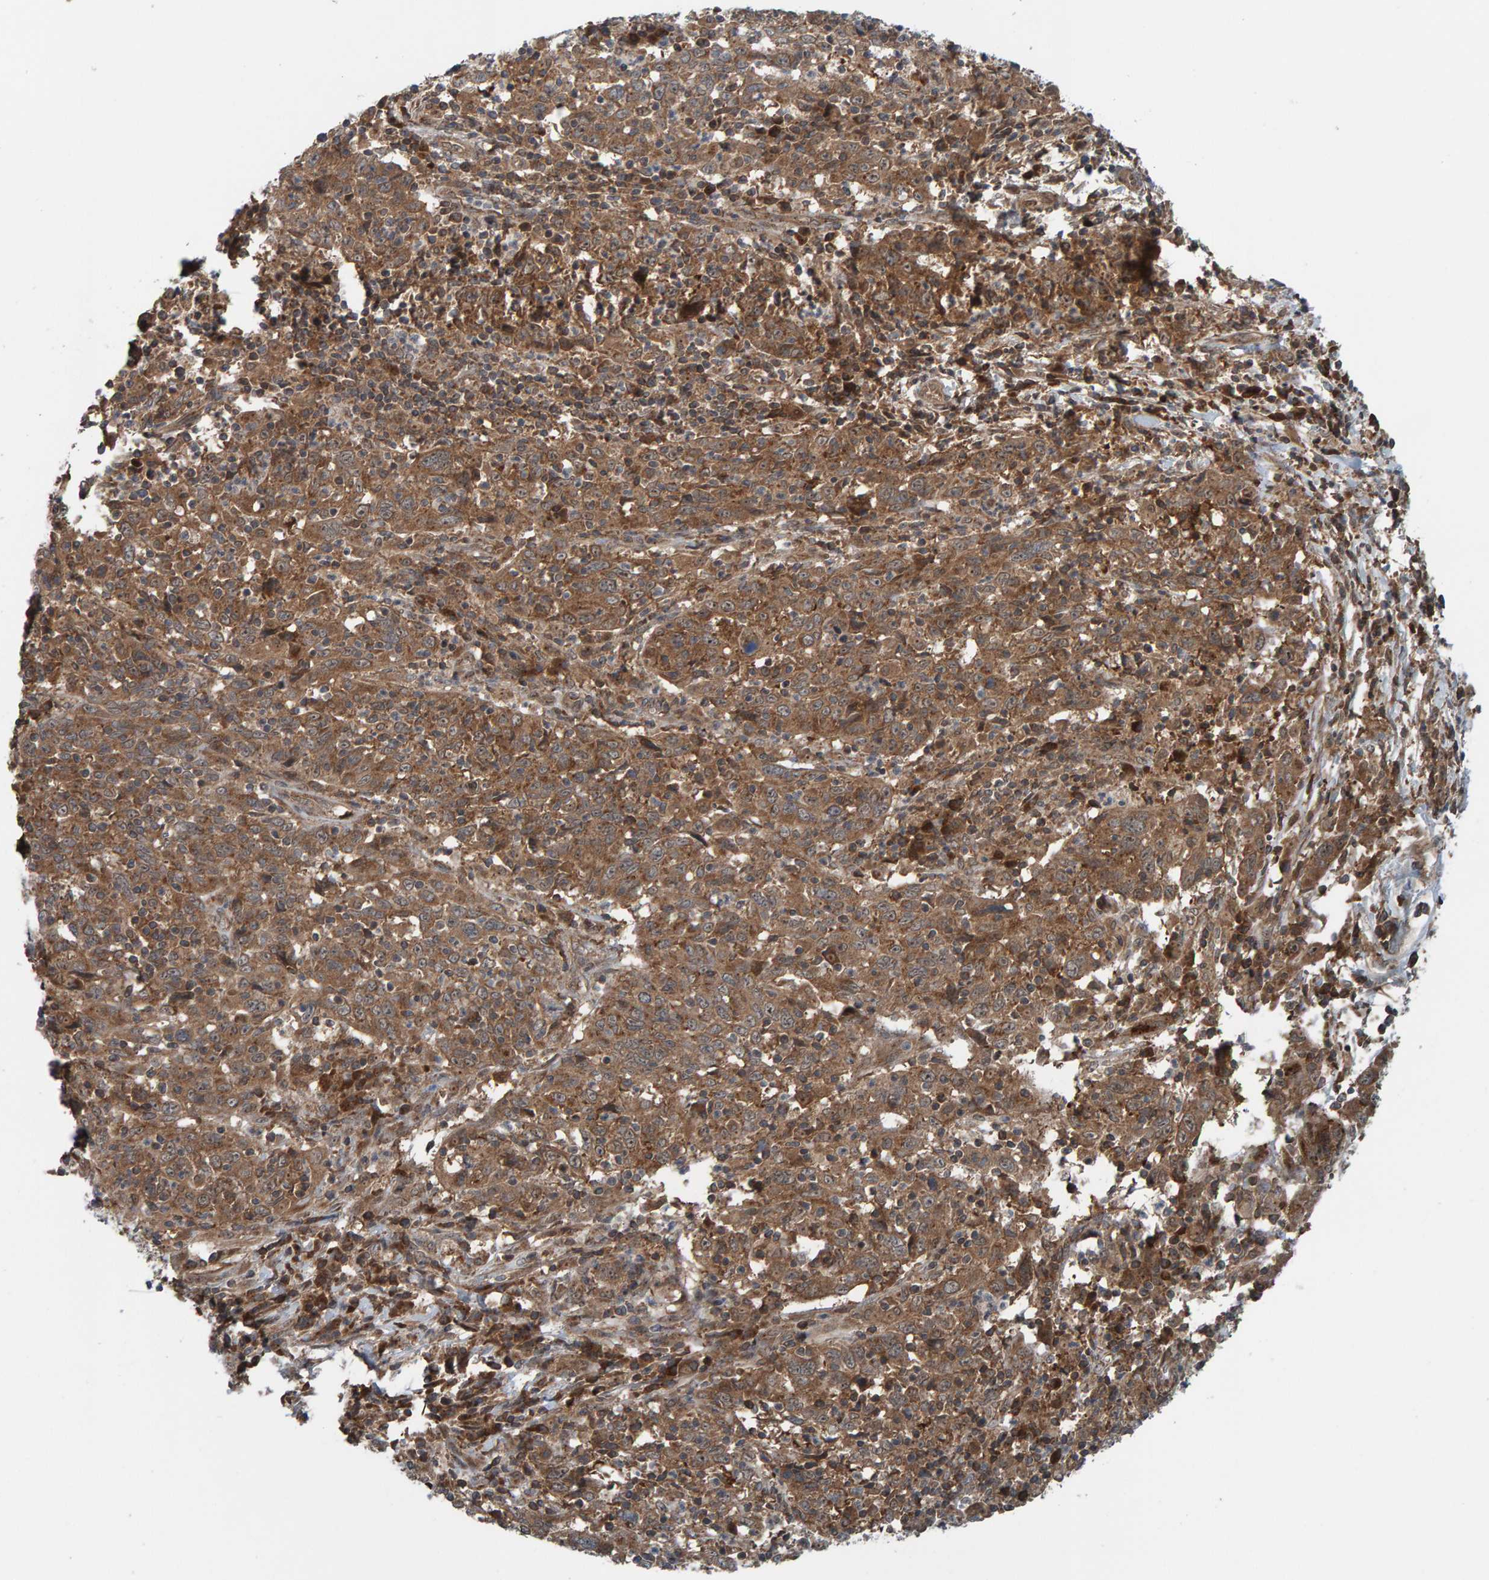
{"staining": {"intensity": "moderate", "quantity": ">75%", "location": "cytoplasmic/membranous"}, "tissue": "cervical cancer", "cell_type": "Tumor cells", "image_type": "cancer", "snomed": [{"axis": "morphology", "description": "Squamous cell carcinoma, NOS"}, {"axis": "topography", "description": "Cervix"}], "caption": "Immunohistochemistry of human cervical cancer (squamous cell carcinoma) reveals medium levels of moderate cytoplasmic/membranous expression in approximately >75% of tumor cells. The protein of interest is stained brown, and the nuclei are stained in blue (DAB (3,3'-diaminobenzidine) IHC with brightfield microscopy, high magnification).", "gene": "CUEDC1", "patient": {"sex": "female", "age": 46}}